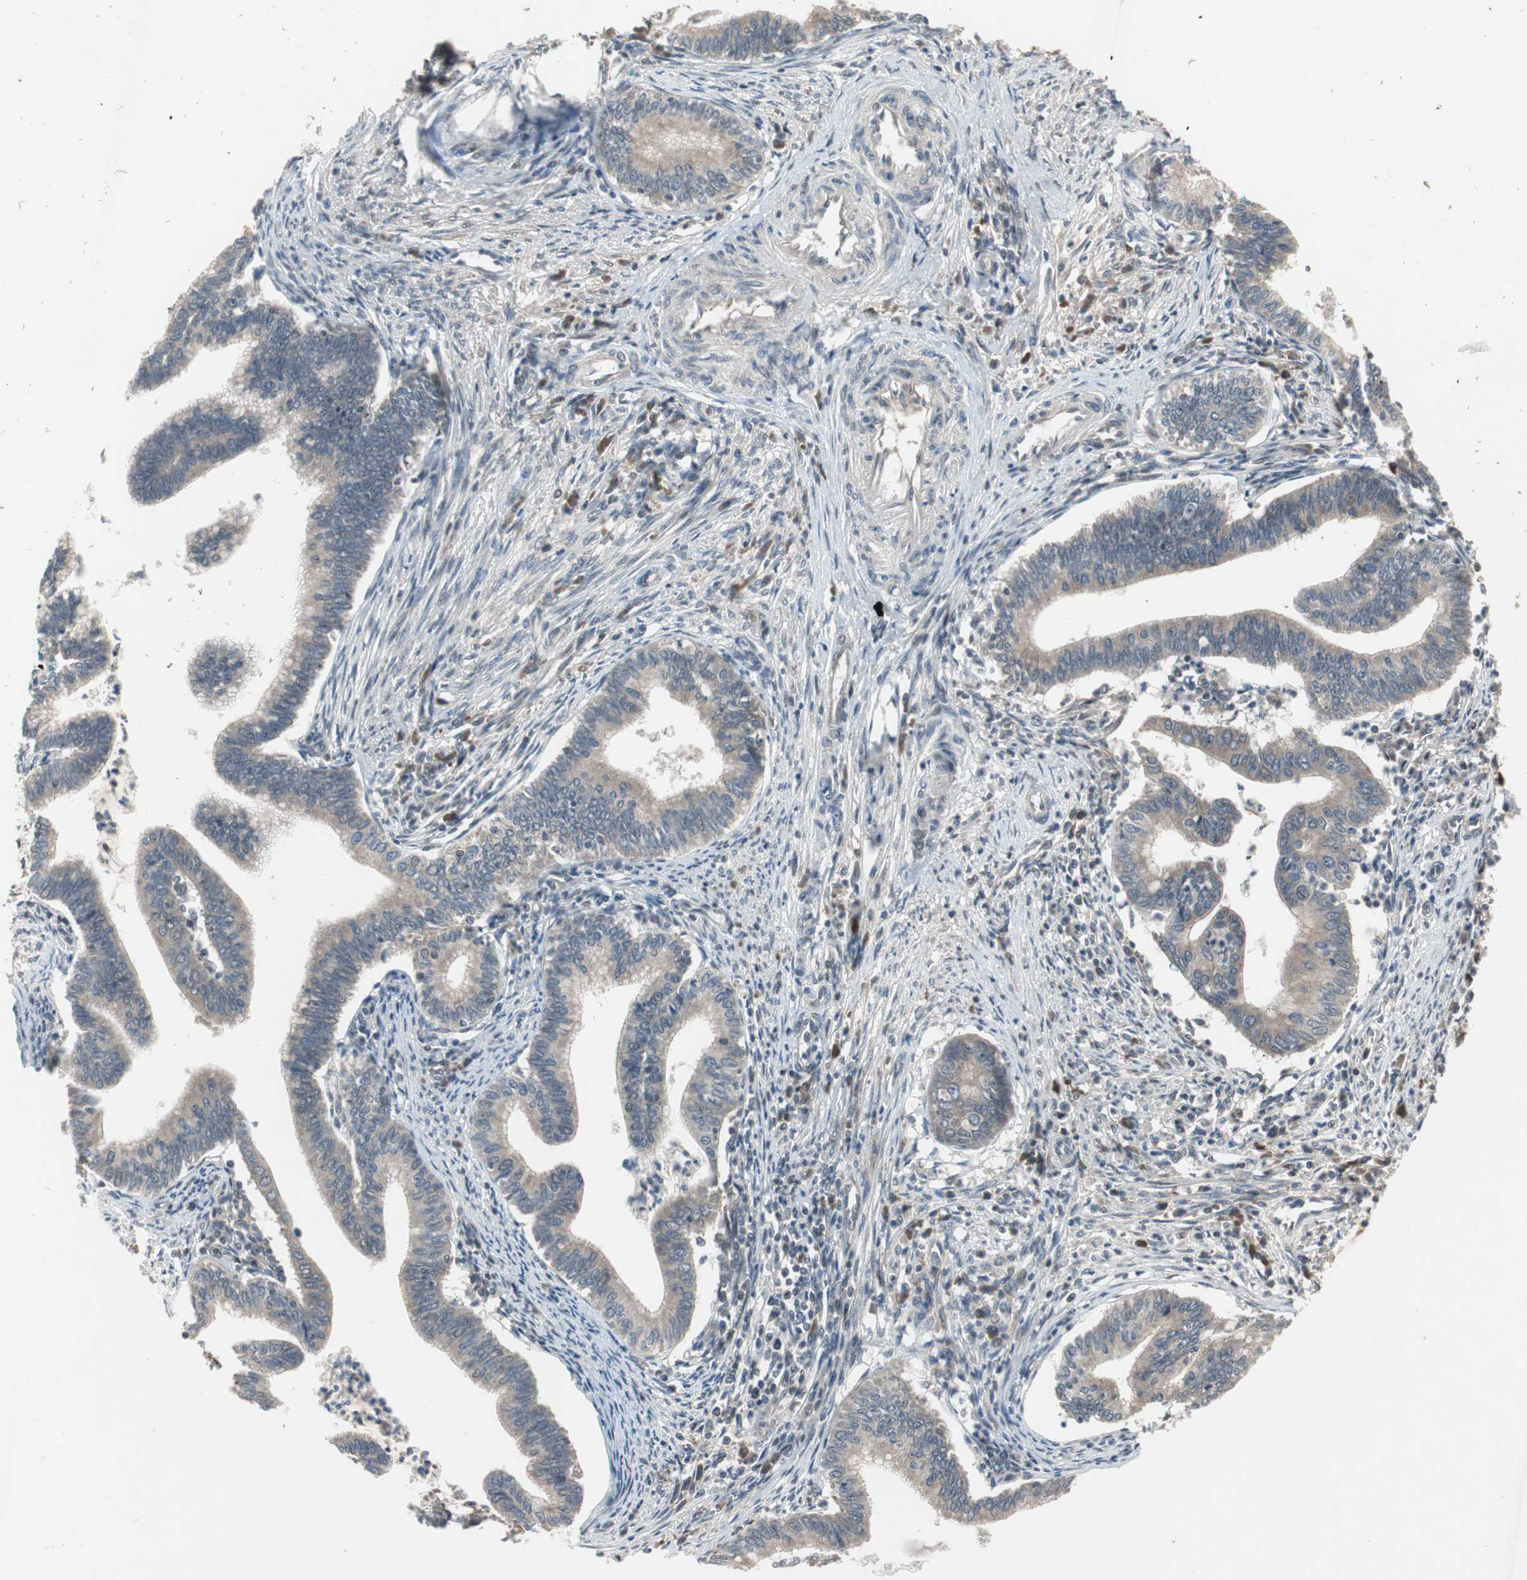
{"staining": {"intensity": "moderate", "quantity": ">75%", "location": "cytoplasmic/membranous"}, "tissue": "cervical cancer", "cell_type": "Tumor cells", "image_type": "cancer", "snomed": [{"axis": "morphology", "description": "Adenocarcinoma, NOS"}, {"axis": "topography", "description": "Cervix"}], "caption": "Cervical cancer (adenocarcinoma) stained for a protein (brown) reveals moderate cytoplasmic/membranous positive staining in about >75% of tumor cells.", "gene": "ZMPSTE24", "patient": {"sex": "female", "age": 36}}